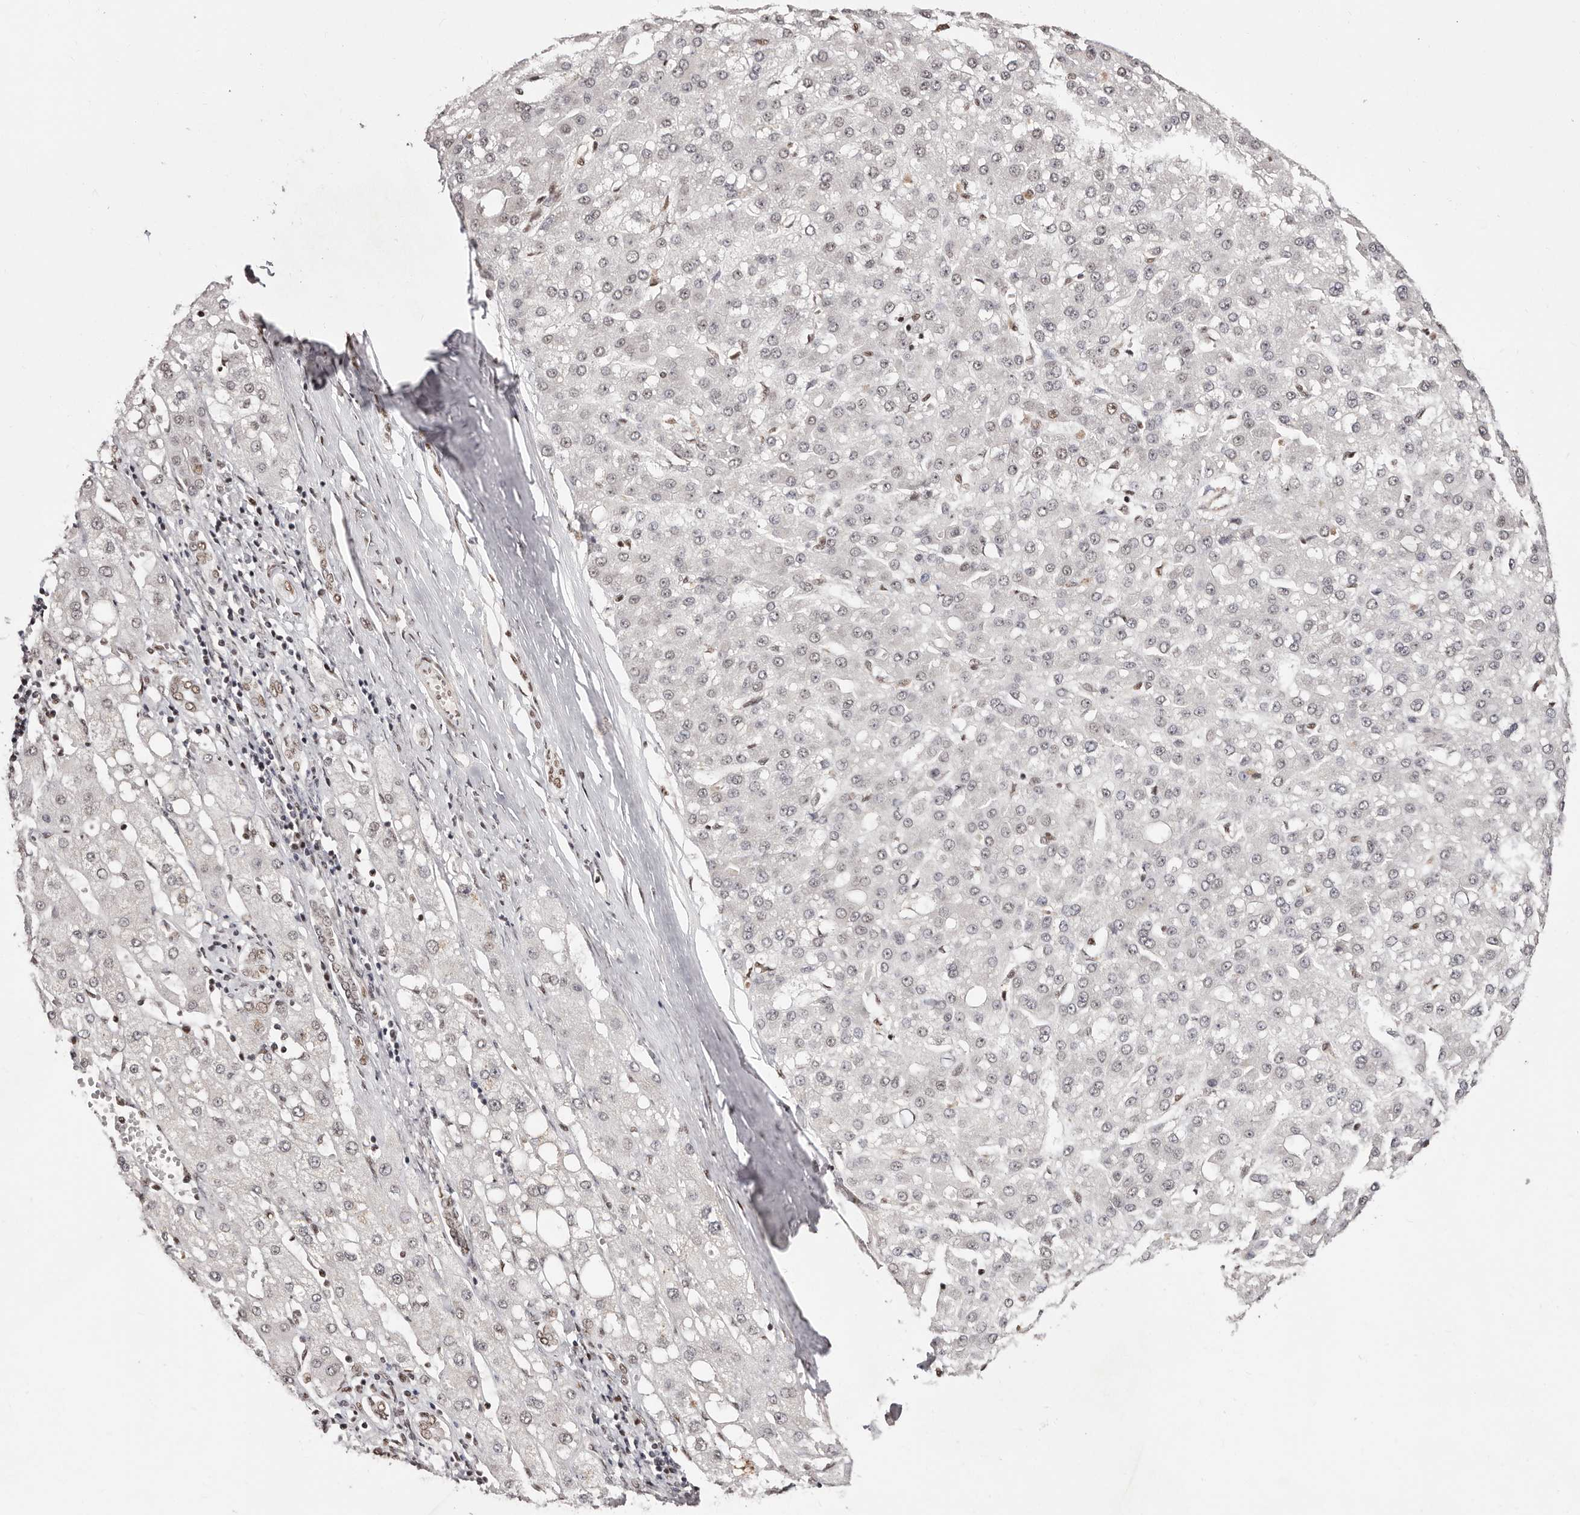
{"staining": {"intensity": "weak", "quantity": ">75%", "location": "nuclear"}, "tissue": "liver cancer", "cell_type": "Tumor cells", "image_type": "cancer", "snomed": [{"axis": "morphology", "description": "Carcinoma, Hepatocellular, NOS"}, {"axis": "topography", "description": "Liver"}], "caption": "Immunohistochemistry staining of liver cancer, which demonstrates low levels of weak nuclear positivity in approximately >75% of tumor cells indicating weak nuclear protein expression. The staining was performed using DAB (brown) for protein detection and nuclei were counterstained in hematoxylin (blue).", "gene": "BICRAL", "patient": {"sex": "male", "age": 67}}